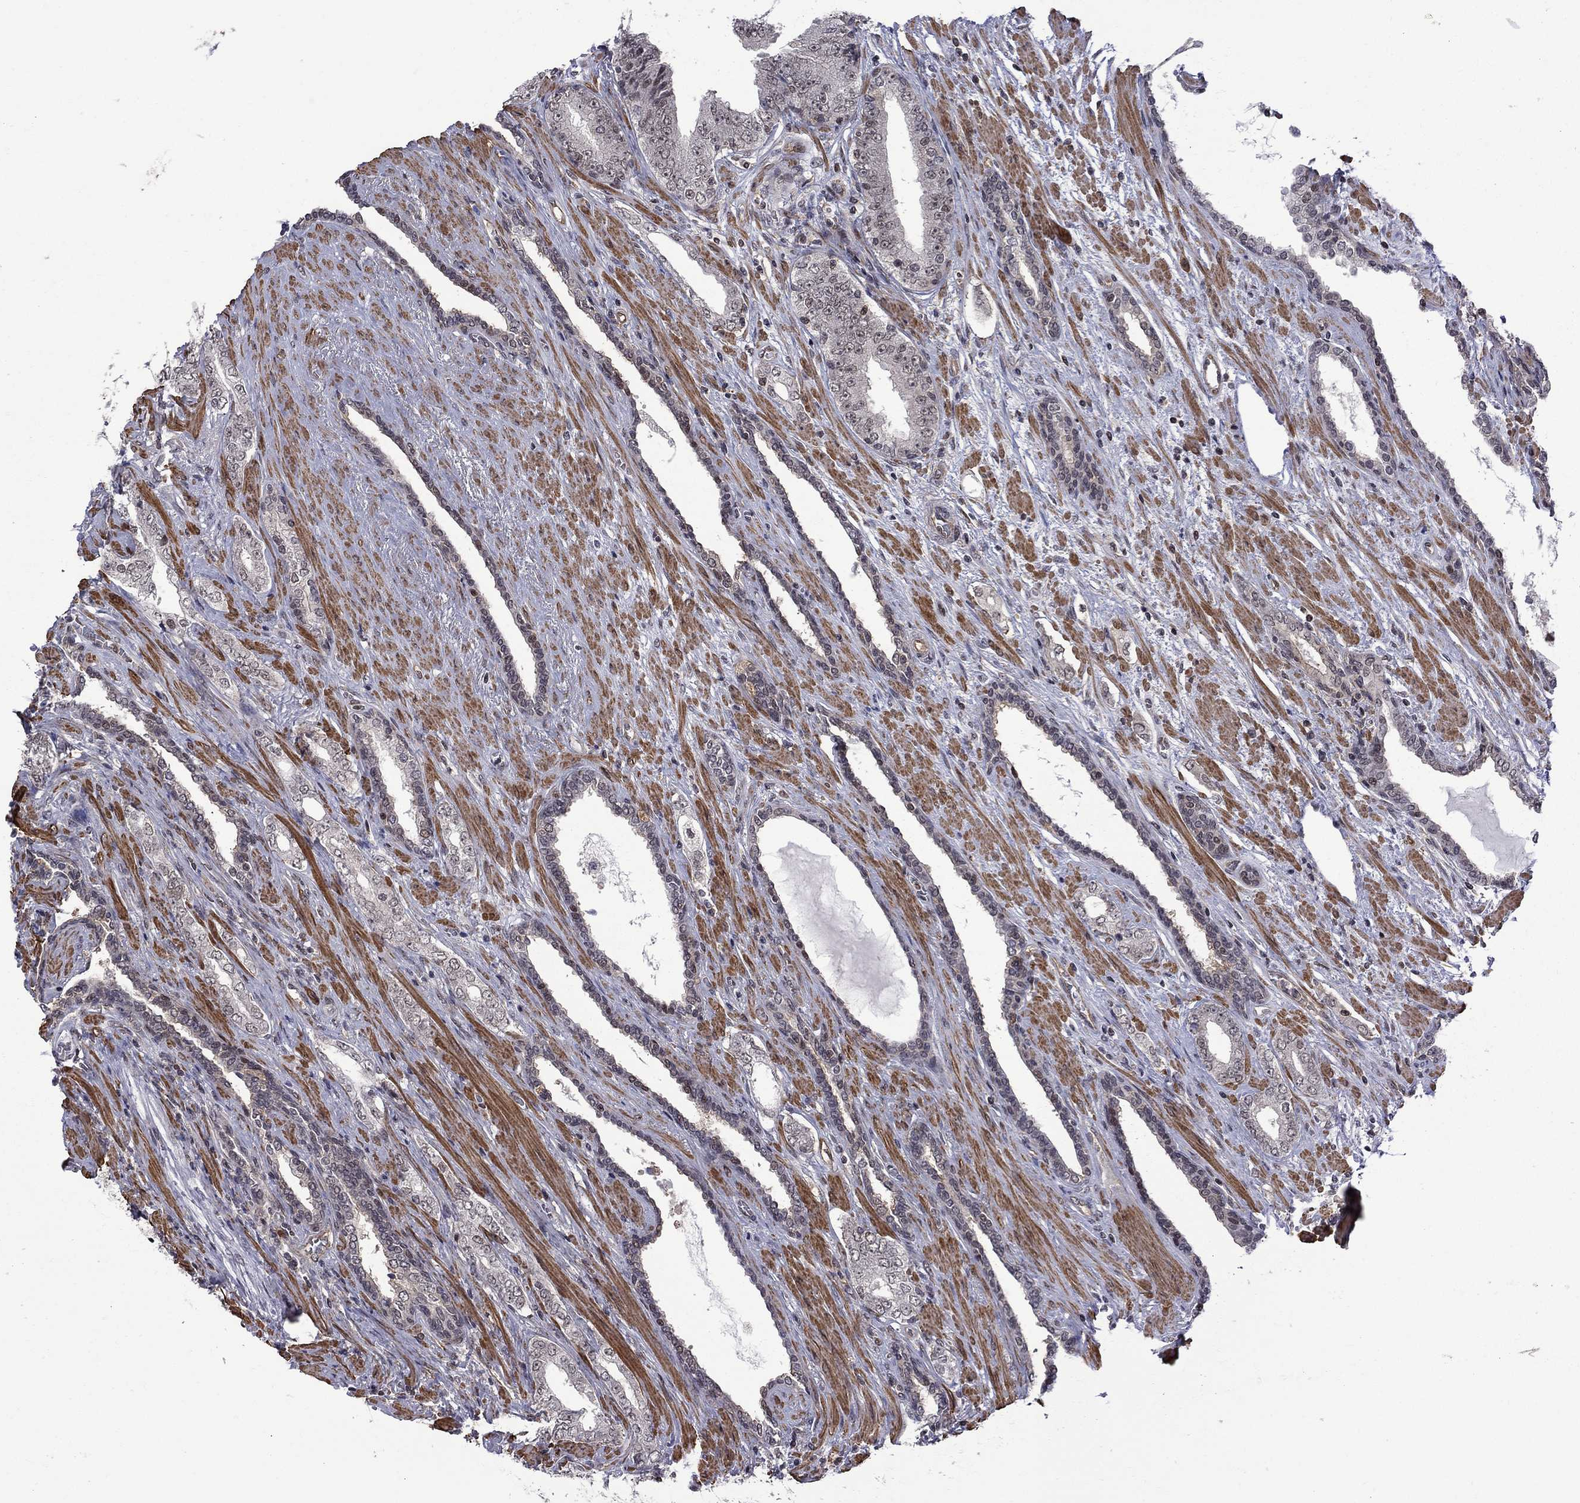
{"staining": {"intensity": "negative", "quantity": "none", "location": "none"}, "tissue": "prostate cancer", "cell_type": "Tumor cells", "image_type": "cancer", "snomed": [{"axis": "morphology", "description": "Adenocarcinoma, Low grade"}, {"axis": "topography", "description": "Prostate and seminal vesicle, NOS"}], "caption": "Tumor cells are negative for brown protein staining in prostate adenocarcinoma (low-grade).", "gene": "BRF1", "patient": {"sex": "male", "age": 61}}